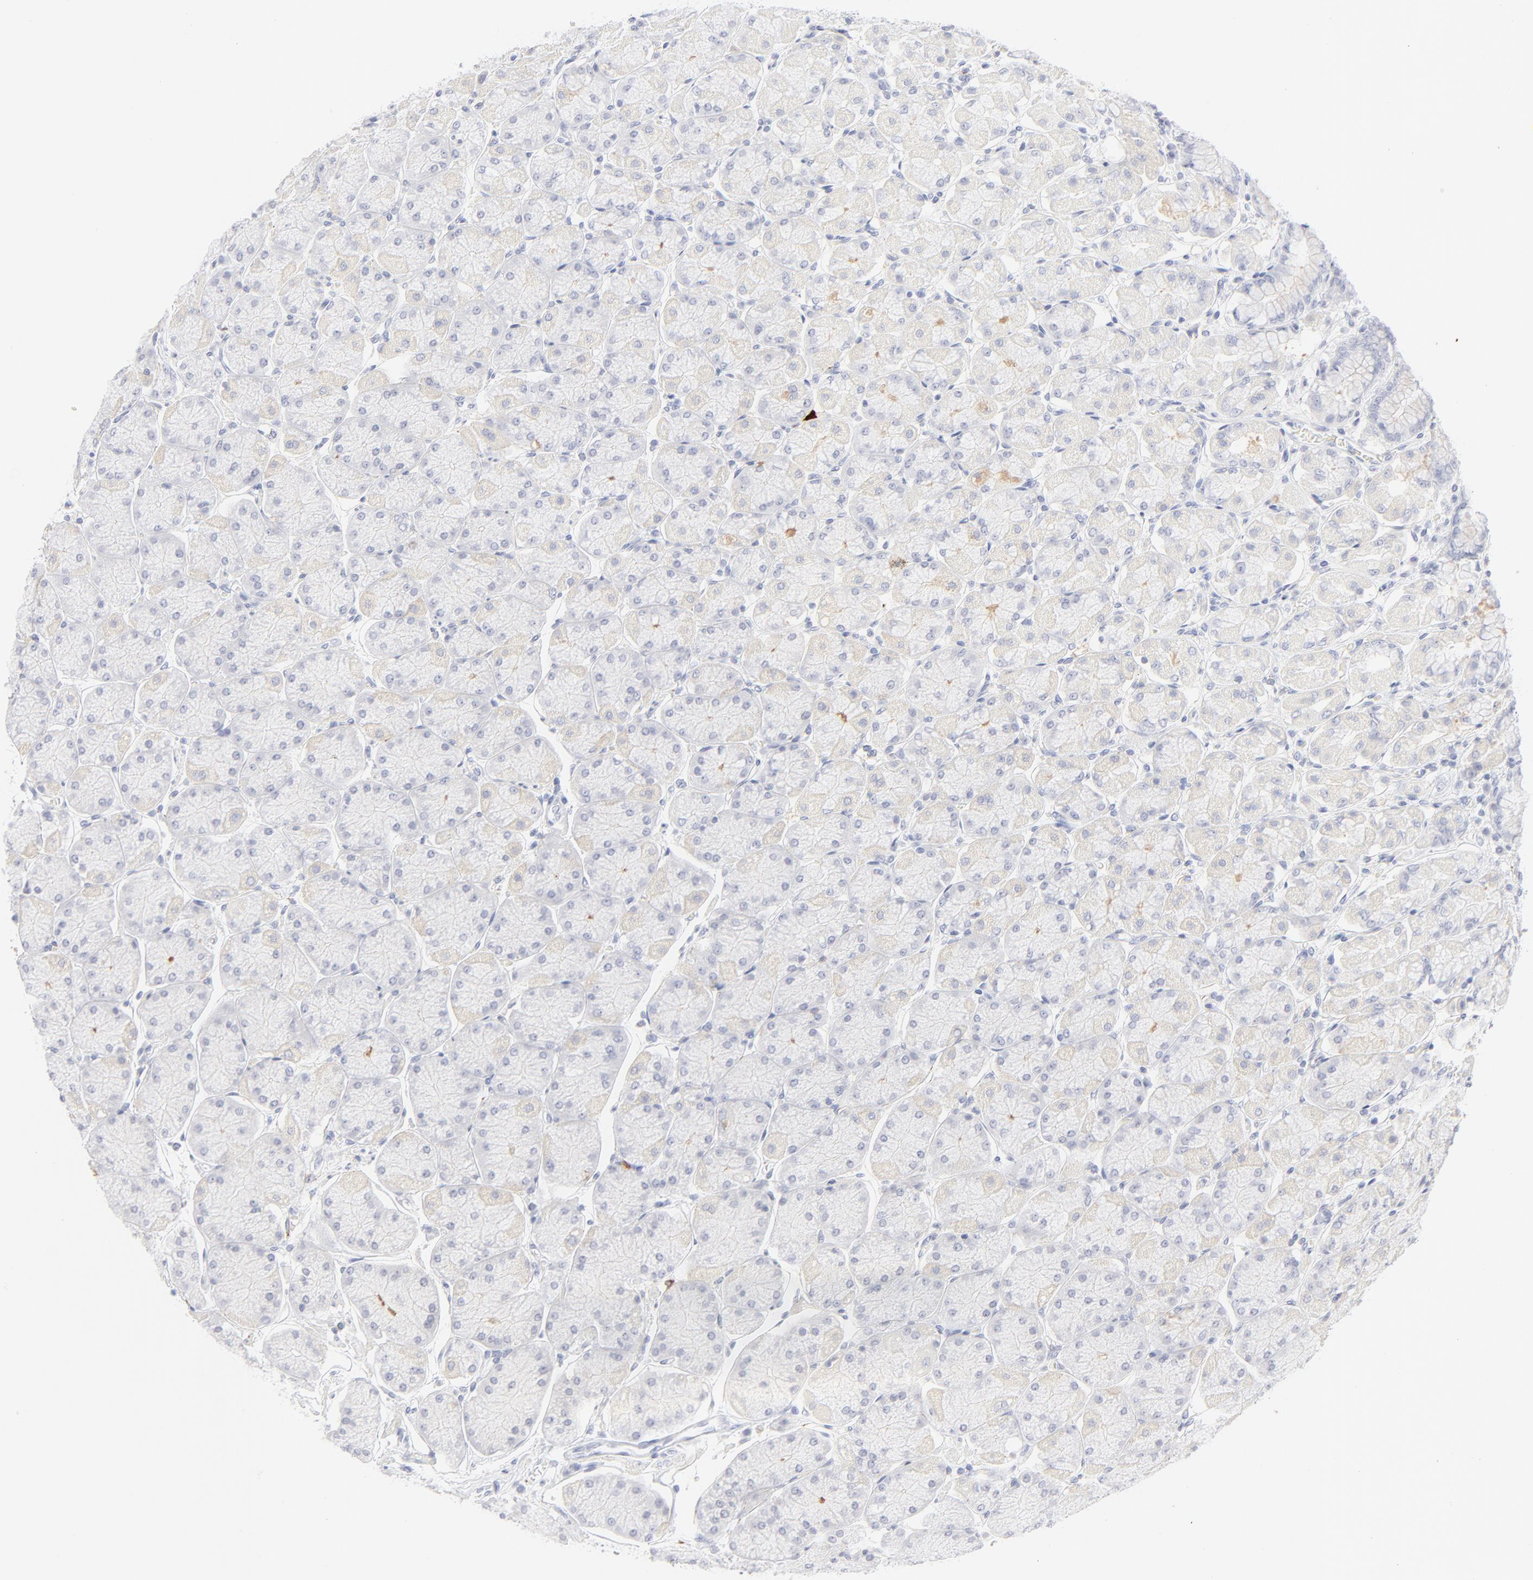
{"staining": {"intensity": "negative", "quantity": "none", "location": "none"}, "tissue": "stomach", "cell_type": "Glandular cells", "image_type": "normal", "snomed": [{"axis": "morphology", "description": "Normal tissue, NOS"}, {"axis": "topography", "description": "Stomach, upper"}, {"axis": "topography", "description": "Stomach"}], "caption": "Immunohistochemistry image of unremarkable human stomach stained for a protein (brown), which demonstrates no positivity in glandular cells. (DAB (3,3'-diaminobenzidine) IHC visualized using brightfield microscopy, high magnification).", "gene": "CCR7", "patient": {"sex": "male", "age": 76}}